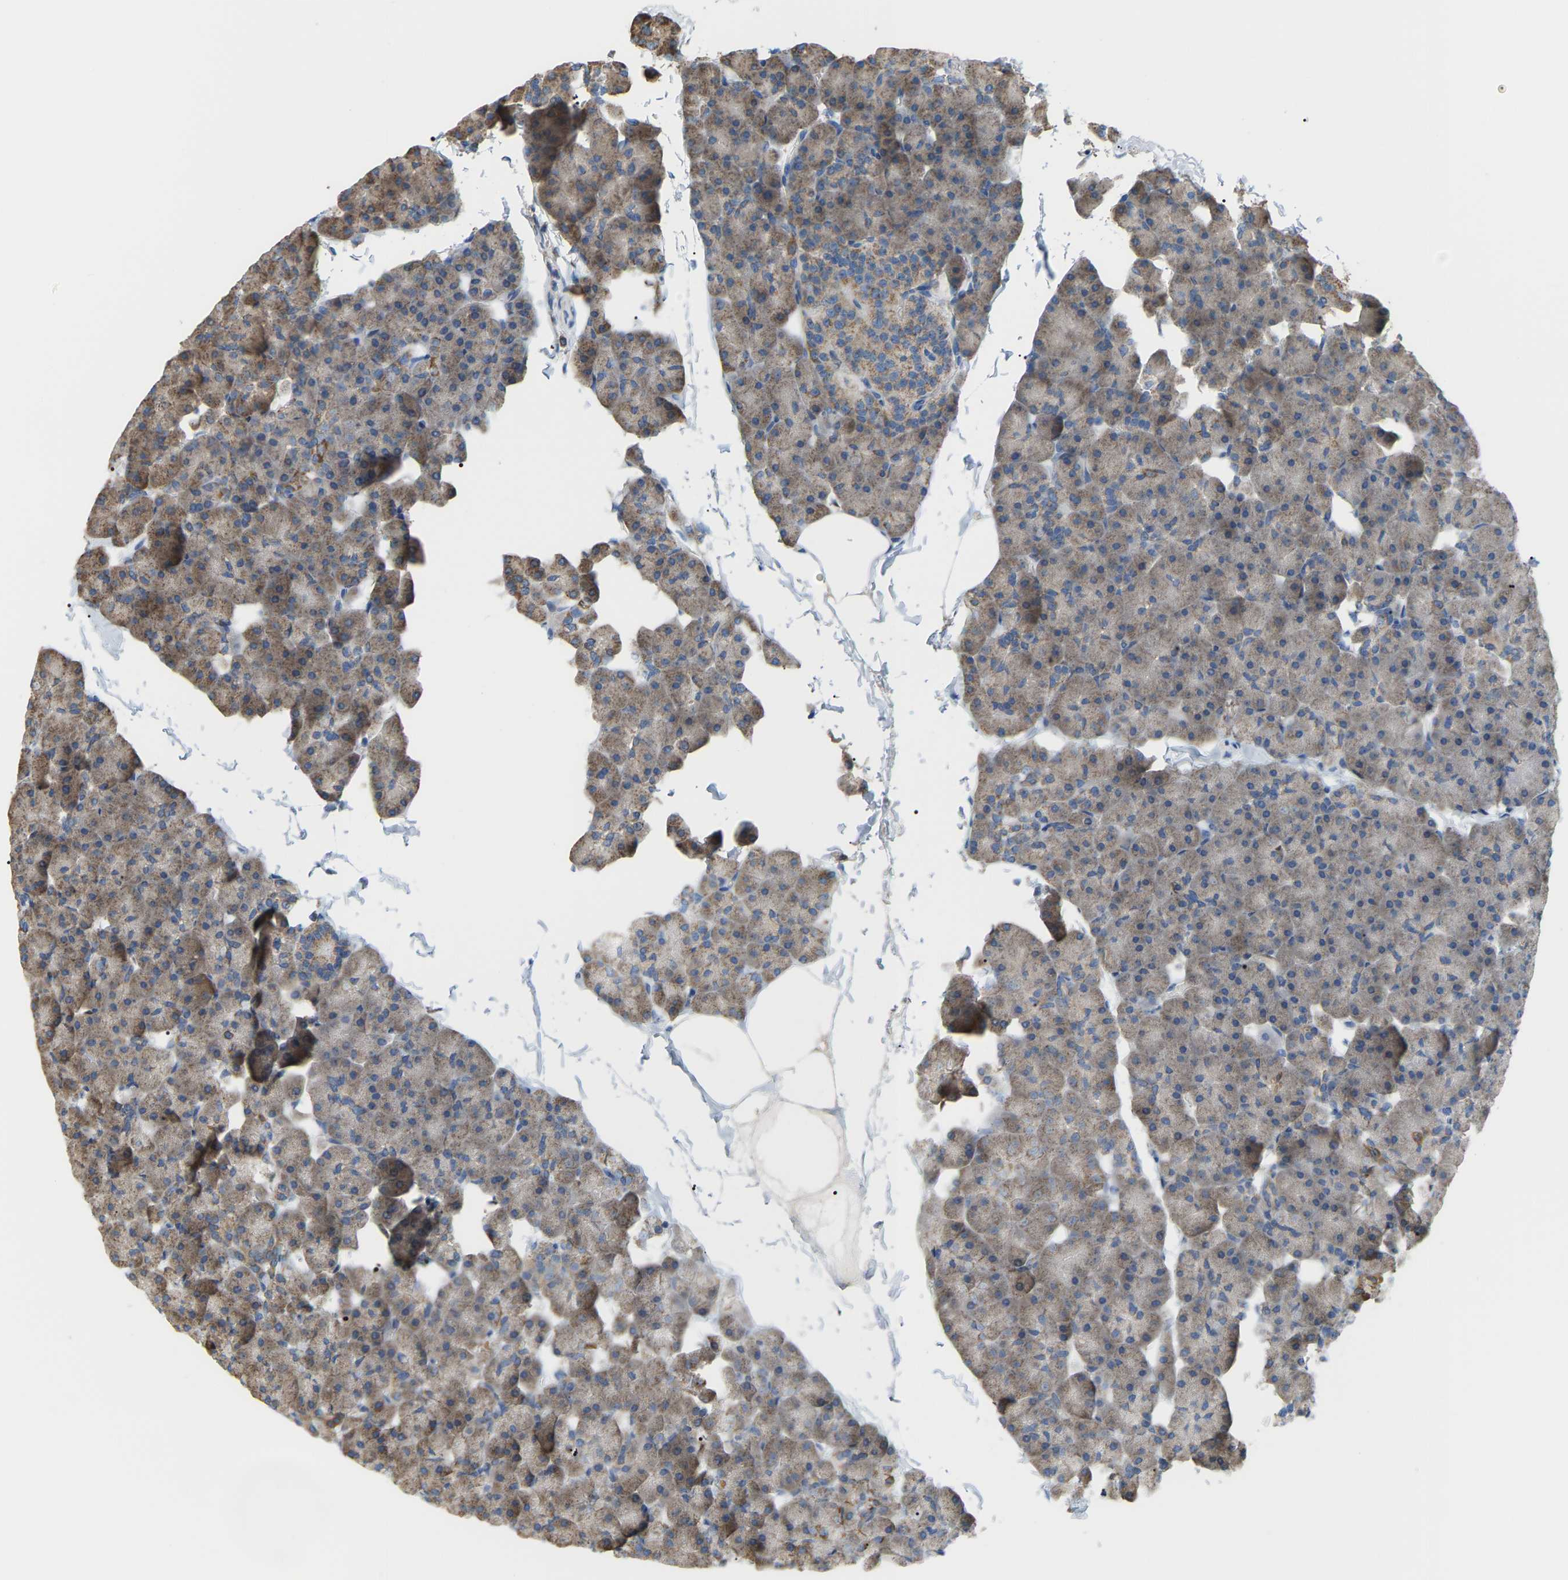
{"staining": {"intensity": "moderate", "quantity": "25%-75%", "location": "cytoplasmic/membranous"}, "tissue": "pancreas", "cell_type": "Exocrine glandular cells", "image_type": "normal", "snomed": [{"axis": "morphology", "description": "Normal tissue, NOS"}, {"axis": "topography", "description": "Pancreas"}], "caption": "Immunohistochemistry of benign pancreas exhibits medium levels of moderate cytoplasmic/membranous positivity in approximately 25%-75% of exocrine glandular cells.", "gene": "CROT", "patient": {"sex": "male", "age": 35}}